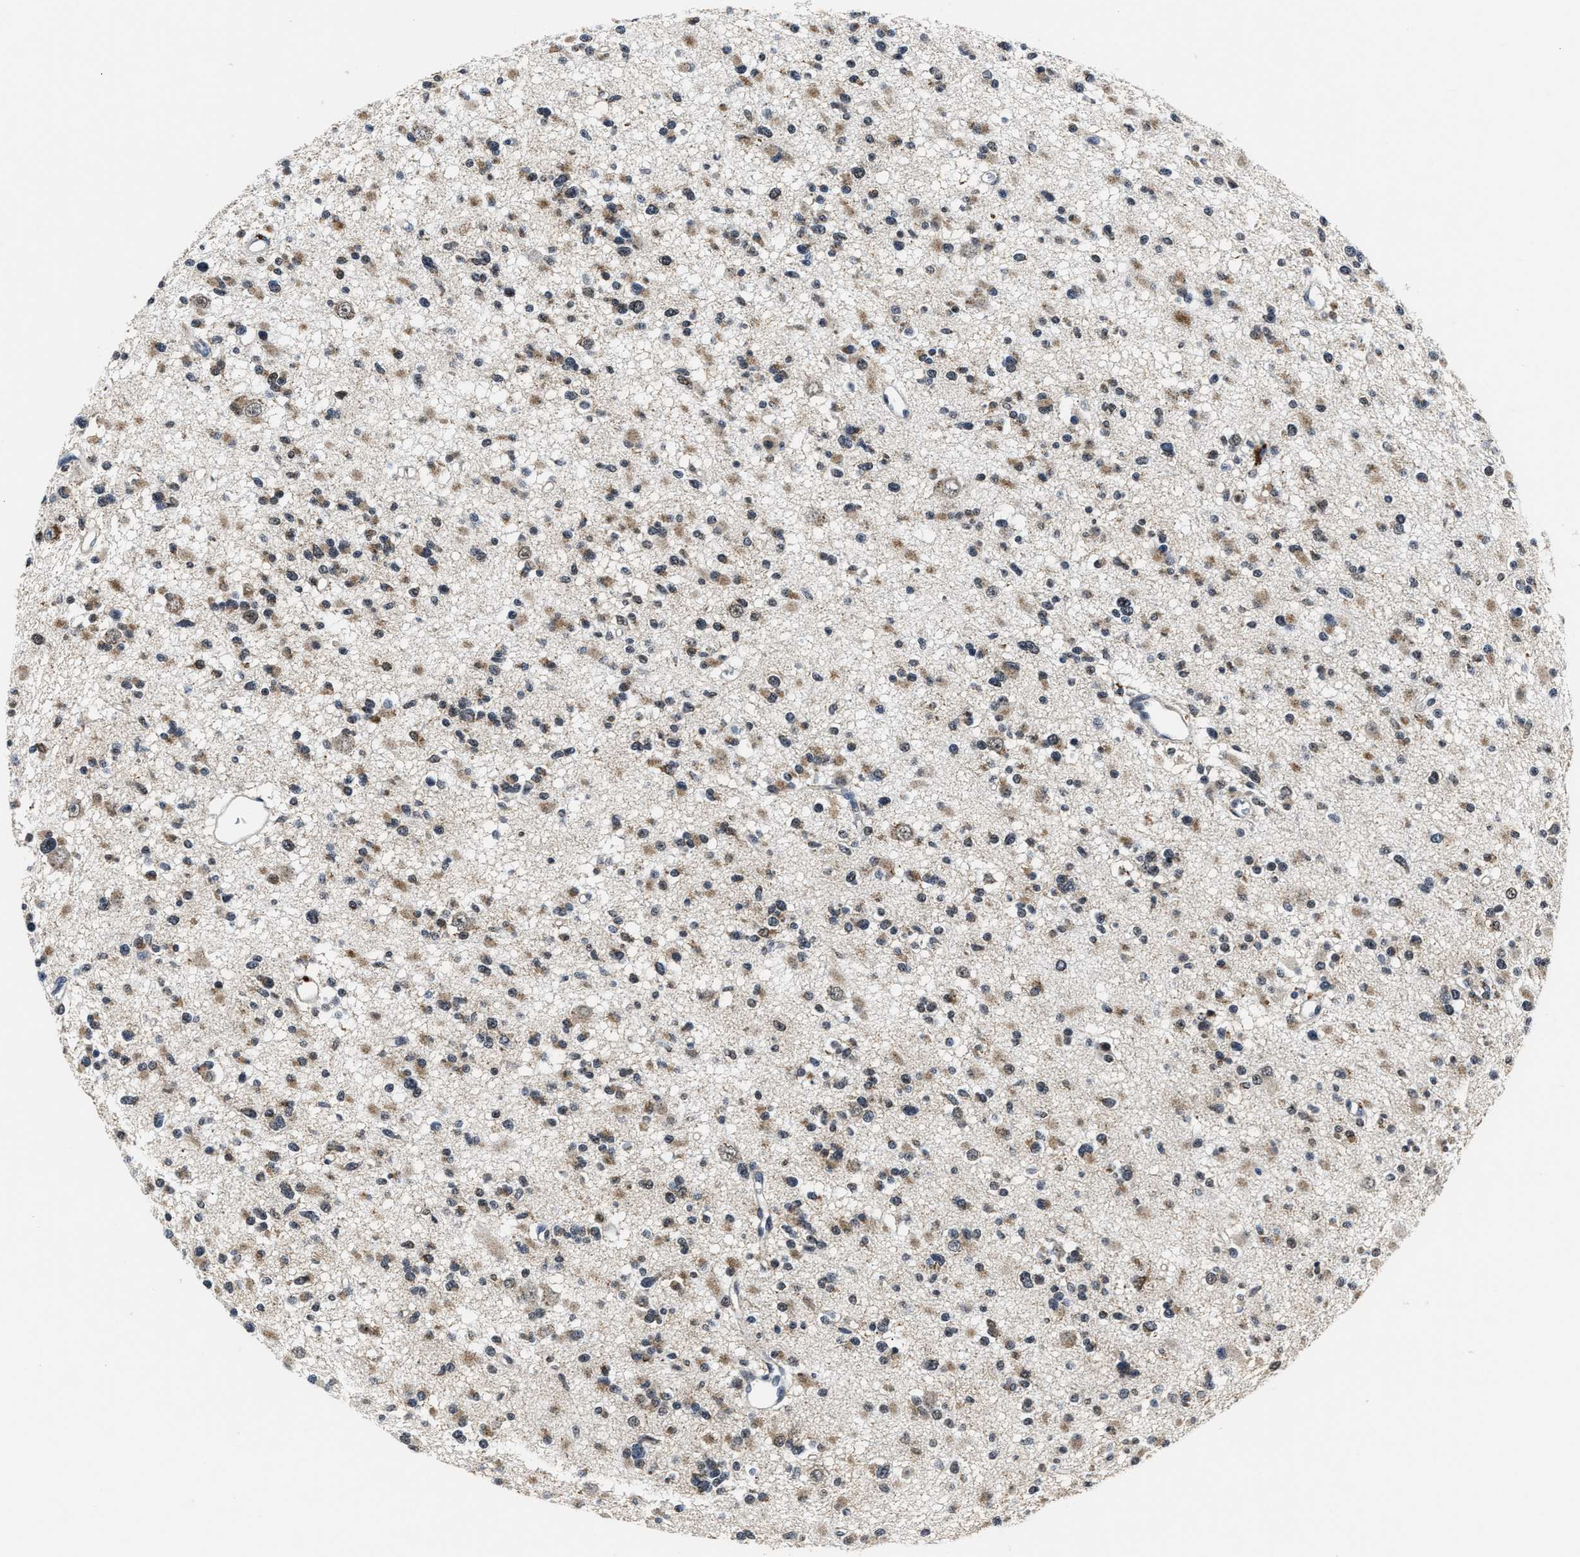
{"staining": {"intensity": "weak", "quantity": ">75%", "location": "cytoplasmic/membranous"}, "tissue": "glioma", "cell_type": "Tumor cells", "image_type": "cancer", "snomed": [{"axis": "morphology", "description": "Glioma, malignant, Low grade"}, {"axis": "topography", "description": "Brain"}], "caption": "IHC histopathology image of neoplastic tissue: glioma stained using immunohistochemistry reveals low levels of weak protein expression localized specifically in the cytoplasmic/membranous of tumor cells, appearing as a cytoplasmic/membranous brown color.", "gene": "ACOX1", "patient": {"sex": "female", "age": 22}}